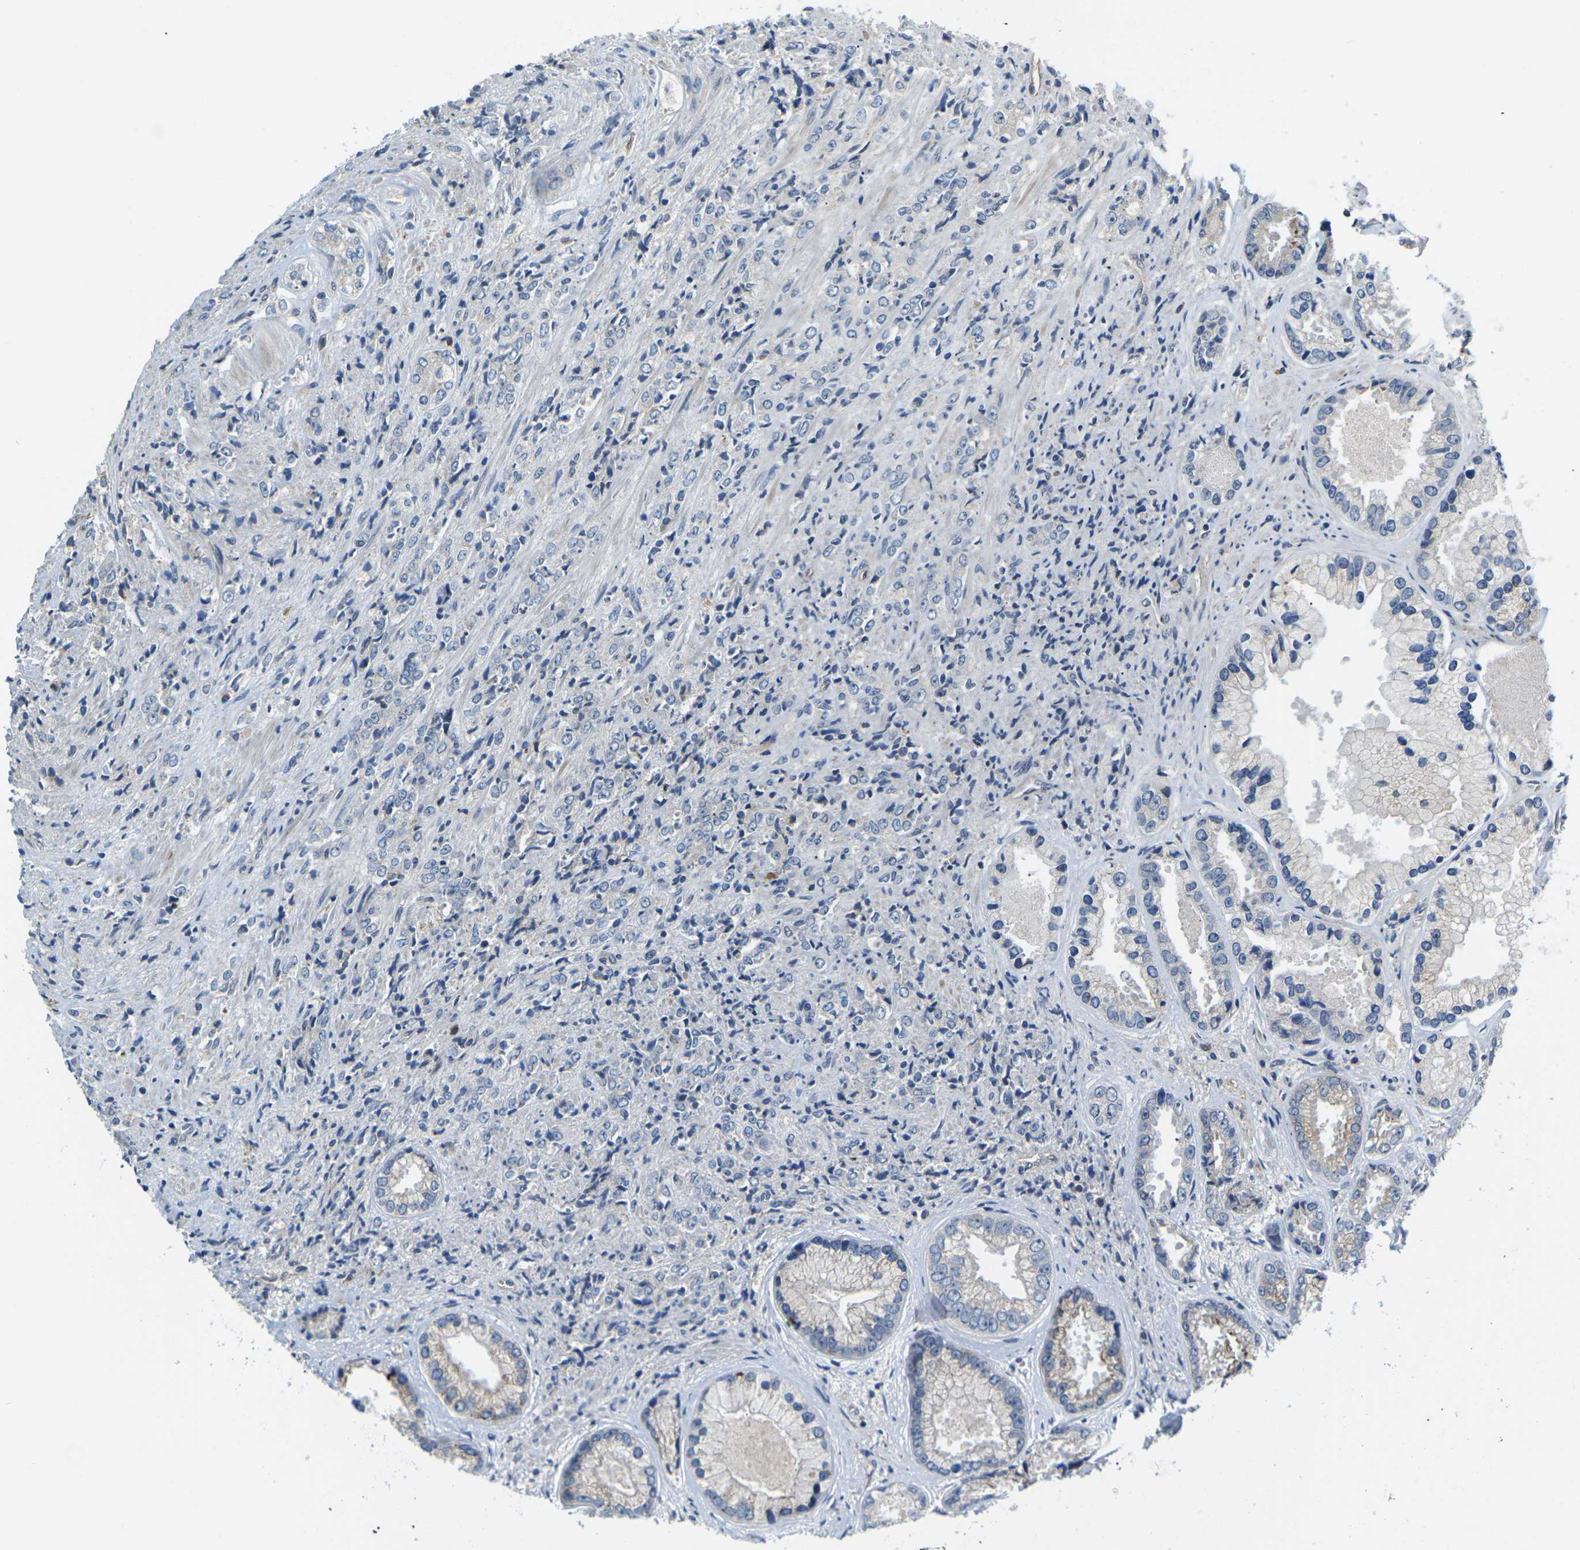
{"staining": {"intensity": "negative", "quantity": "none", "location": "none"}, "tissue": "prostate cancer", "cell_type": "Tumor cells", "image_type": "cancer", "snomed": [{"axis": "morphology", "description": "Adenocarcinoma, High grade"}, {"axis": "topography", "description": "Prostate"}], "caption": "Tumor cells are negative for brown protein staining in prostate adenocarcinoma (high-grade).", "gene": "ERBB4", "patient": {"sex": "male", "age": 61}}